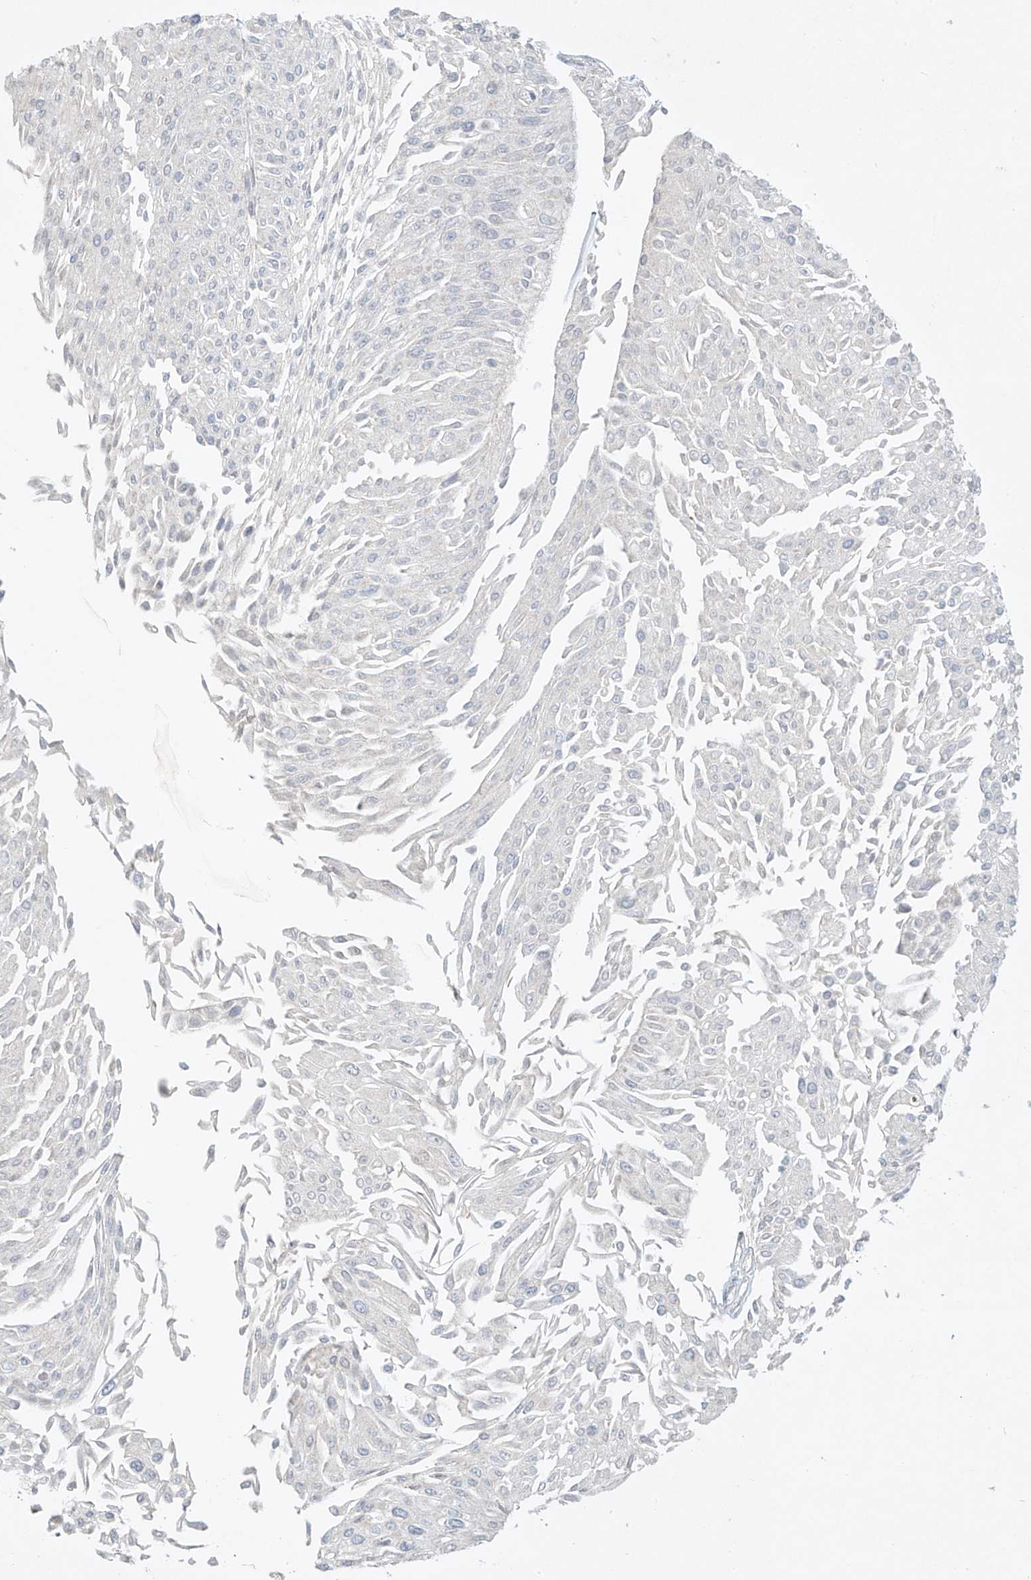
{"staining": {"intensity": "negative", "quantity": "none", "location": "none"}, "tissue": "urothelial cancer", "cell_type": "Tumor cells", "image_type": "cancer", "snomed": [{"axis": "morphology", "description": "Urothelial carcinoma, Low grade"}, {"axis": "topography", "description": "Urinary bladder"}], "caption": "High magnification brightfield microscopy of urothelial cancer stained with DAB (brown) and counterstained with hematoxylin (blue): tumor cells show no significant expression.", "gene": "TASP1", "patient": {"sex": "male", "age": 67}}